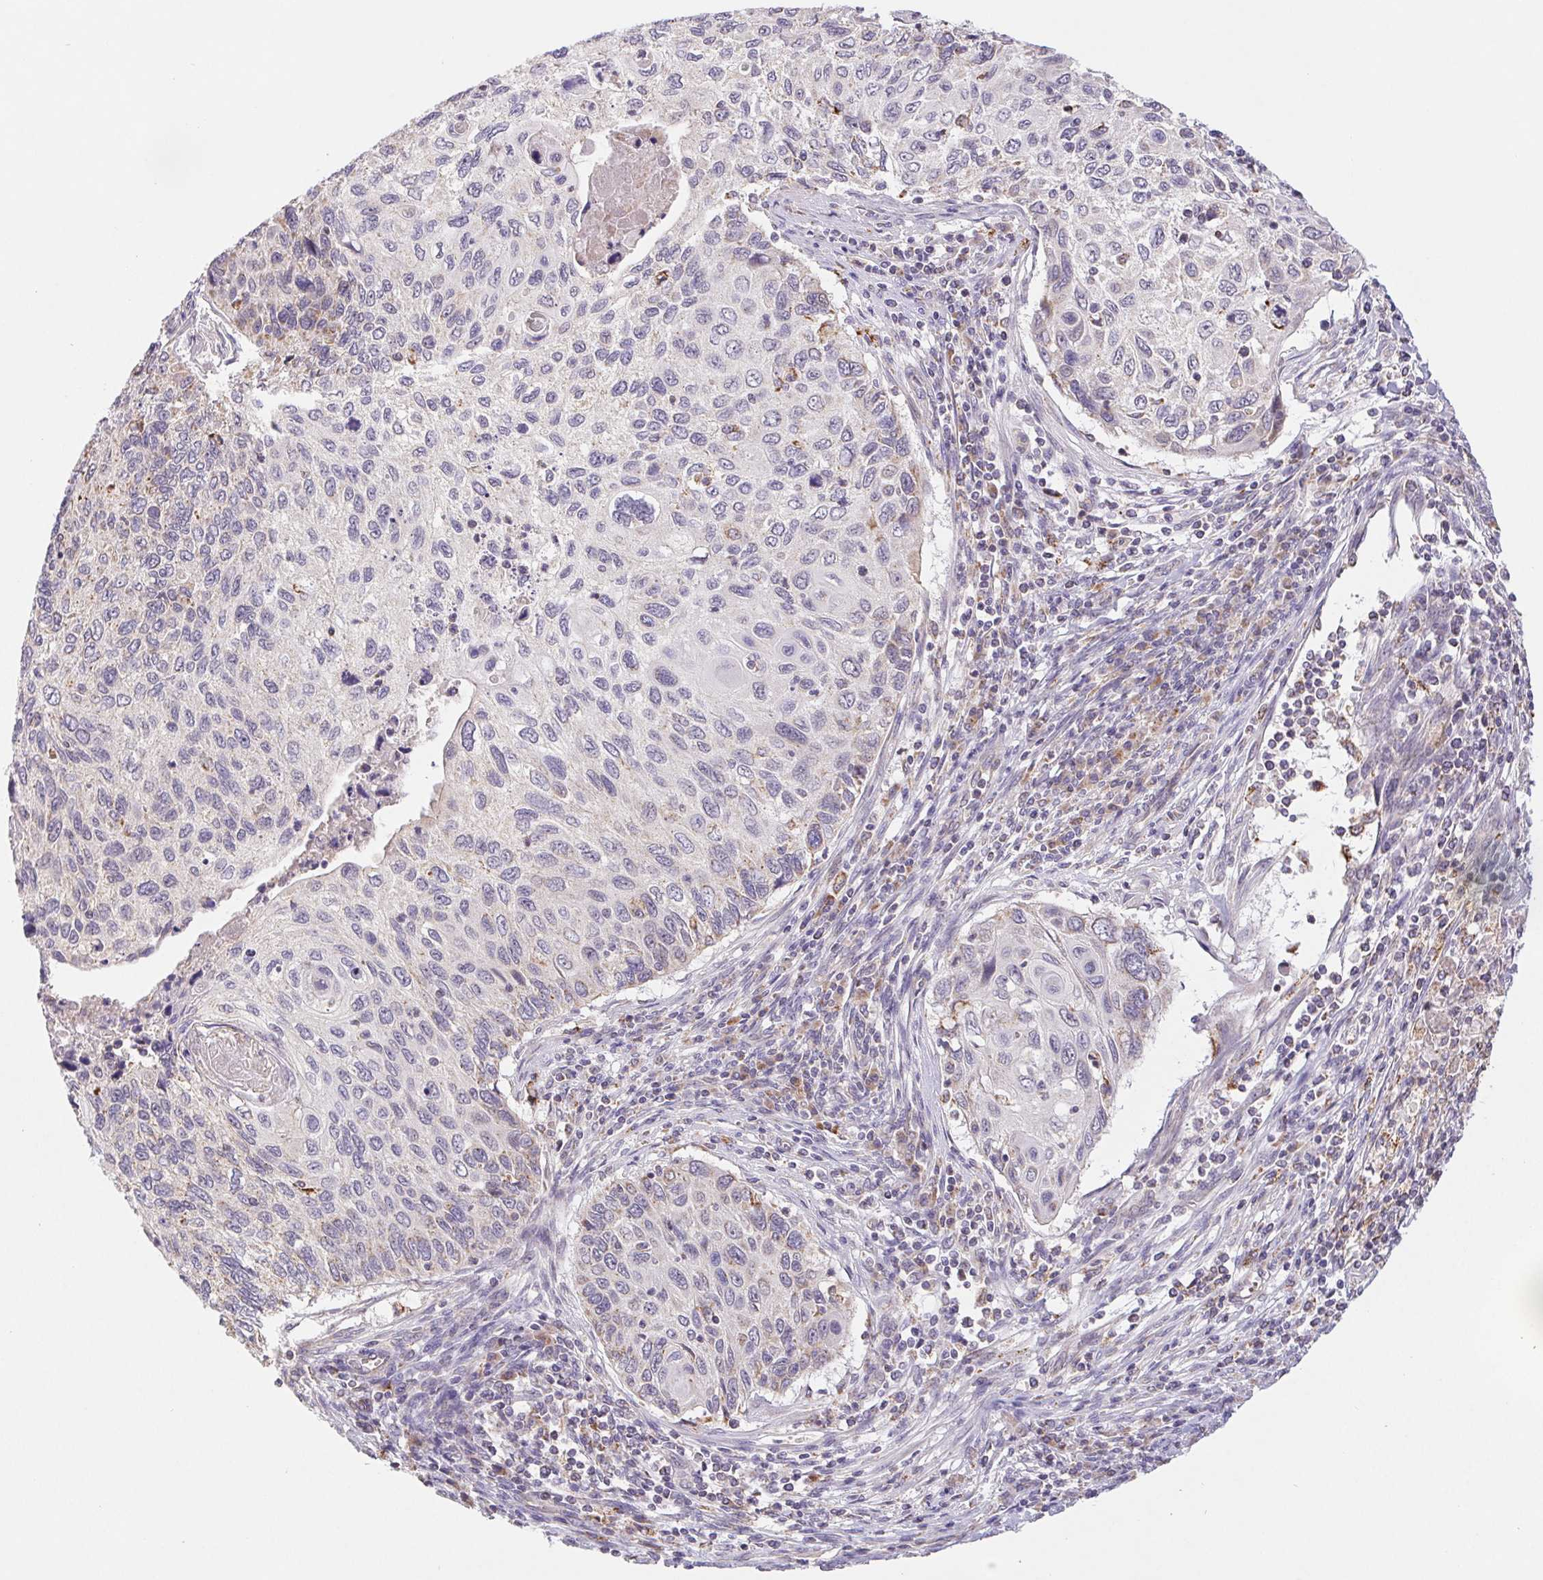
{"staining": {"intensity": "negative", "quantity": "none", "location": "none"}, "tissue": "cervical cancer", "cell_type": "Tumor cells", "image_type": "cancer", "snomed": [{"axis": "morphology", "description": "Squamous cell carcinoma, NOS"}, {"axis": "topography", "description": "Cervix"}], "caption": "The histopathology image demonstrates no staining of tumor cells in cervical cancer. (Stains: DAB (3,3'-diaminobenzidine) IHC with hematoxylin counter stain, Microscopy: brightfield microscopy at high magnification).", "gene": "EMC6", "patient": {"sex": "female", "age": 70}}